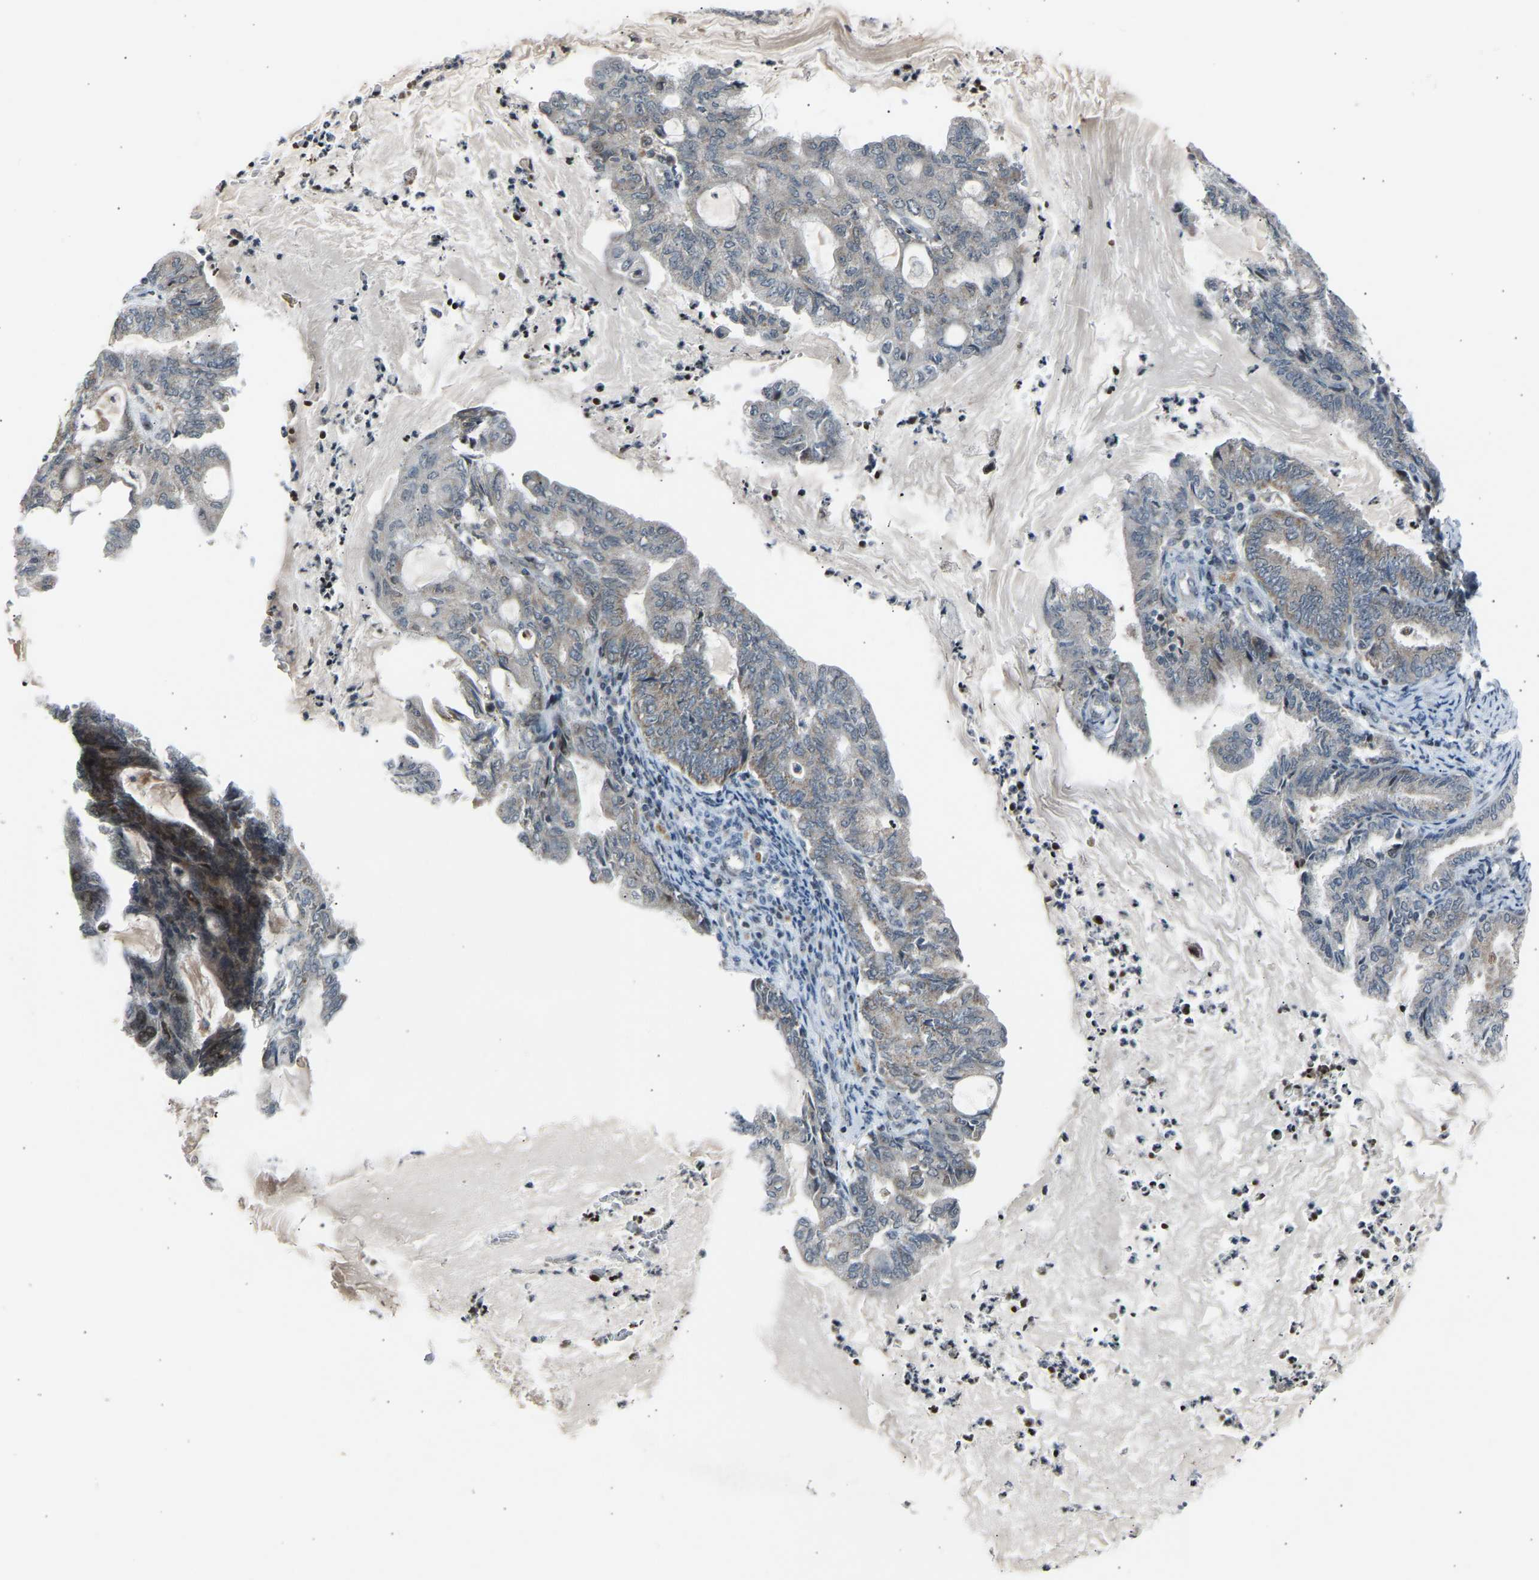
{"staining": {"intensity": "weak", "quantity": "<25%", "location": "cytoplasmic/membranous"}, "tissue": "endometrial cancer", "cell_type": "Tumor cells", "image_type": "cancer", "snomed": [{"axis": "morphology", "description": "Adenocarcinoma, NOS"}, {"axis": "topography", "description": "Endometrium"}], "caption": "Immunohistochemistry of human endometrial adenocarcinoma exhibits no positivity in tumor cells.", "gene": "SLIRP", "patient": {"sex": "female", "age": 86}}